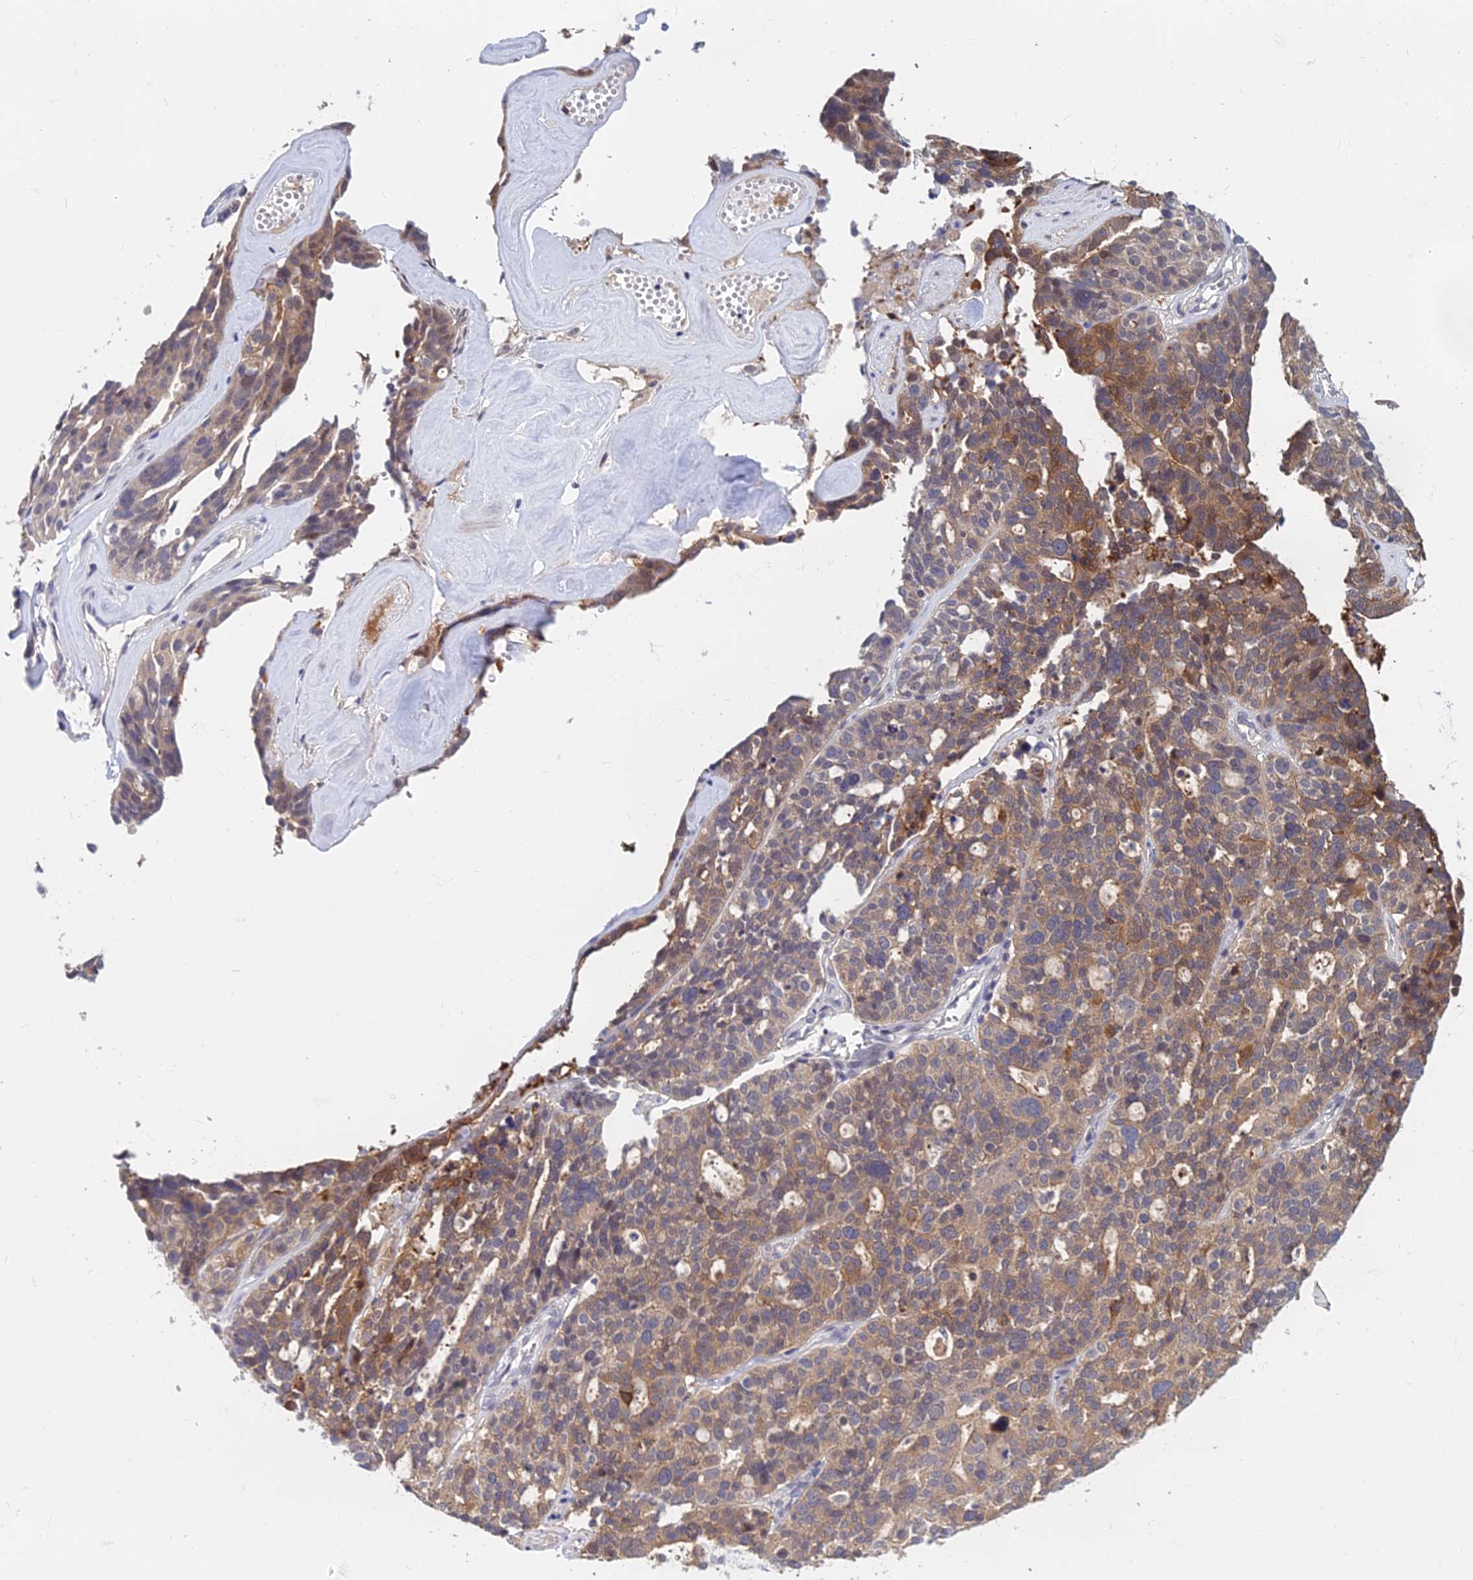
{"staining": {"intensity": "moderate", "quantity": ">75%", "location": "cytoplasmic/membranous"}, "tissue": "ovarian cancer", "cell_type": "Tumor cells", "image_type": "cancer", "snomed": [{"axis": "morphology", "description": "Cystadenocarcinoma, serous, NOS"}, {"axis": "topography", "description": "Ovary"}], "caption": "Immunohistochemistry histopathology image of serous cystadenocarcinoma (ovarian) stained for a protein (brown), which reveals medium levels of moderate cytoplasmic/membranous positivity in approximately >75% of tumor cells.", "gene": "B3GALT4", "patient": {"sex": "female", "age": 59}}